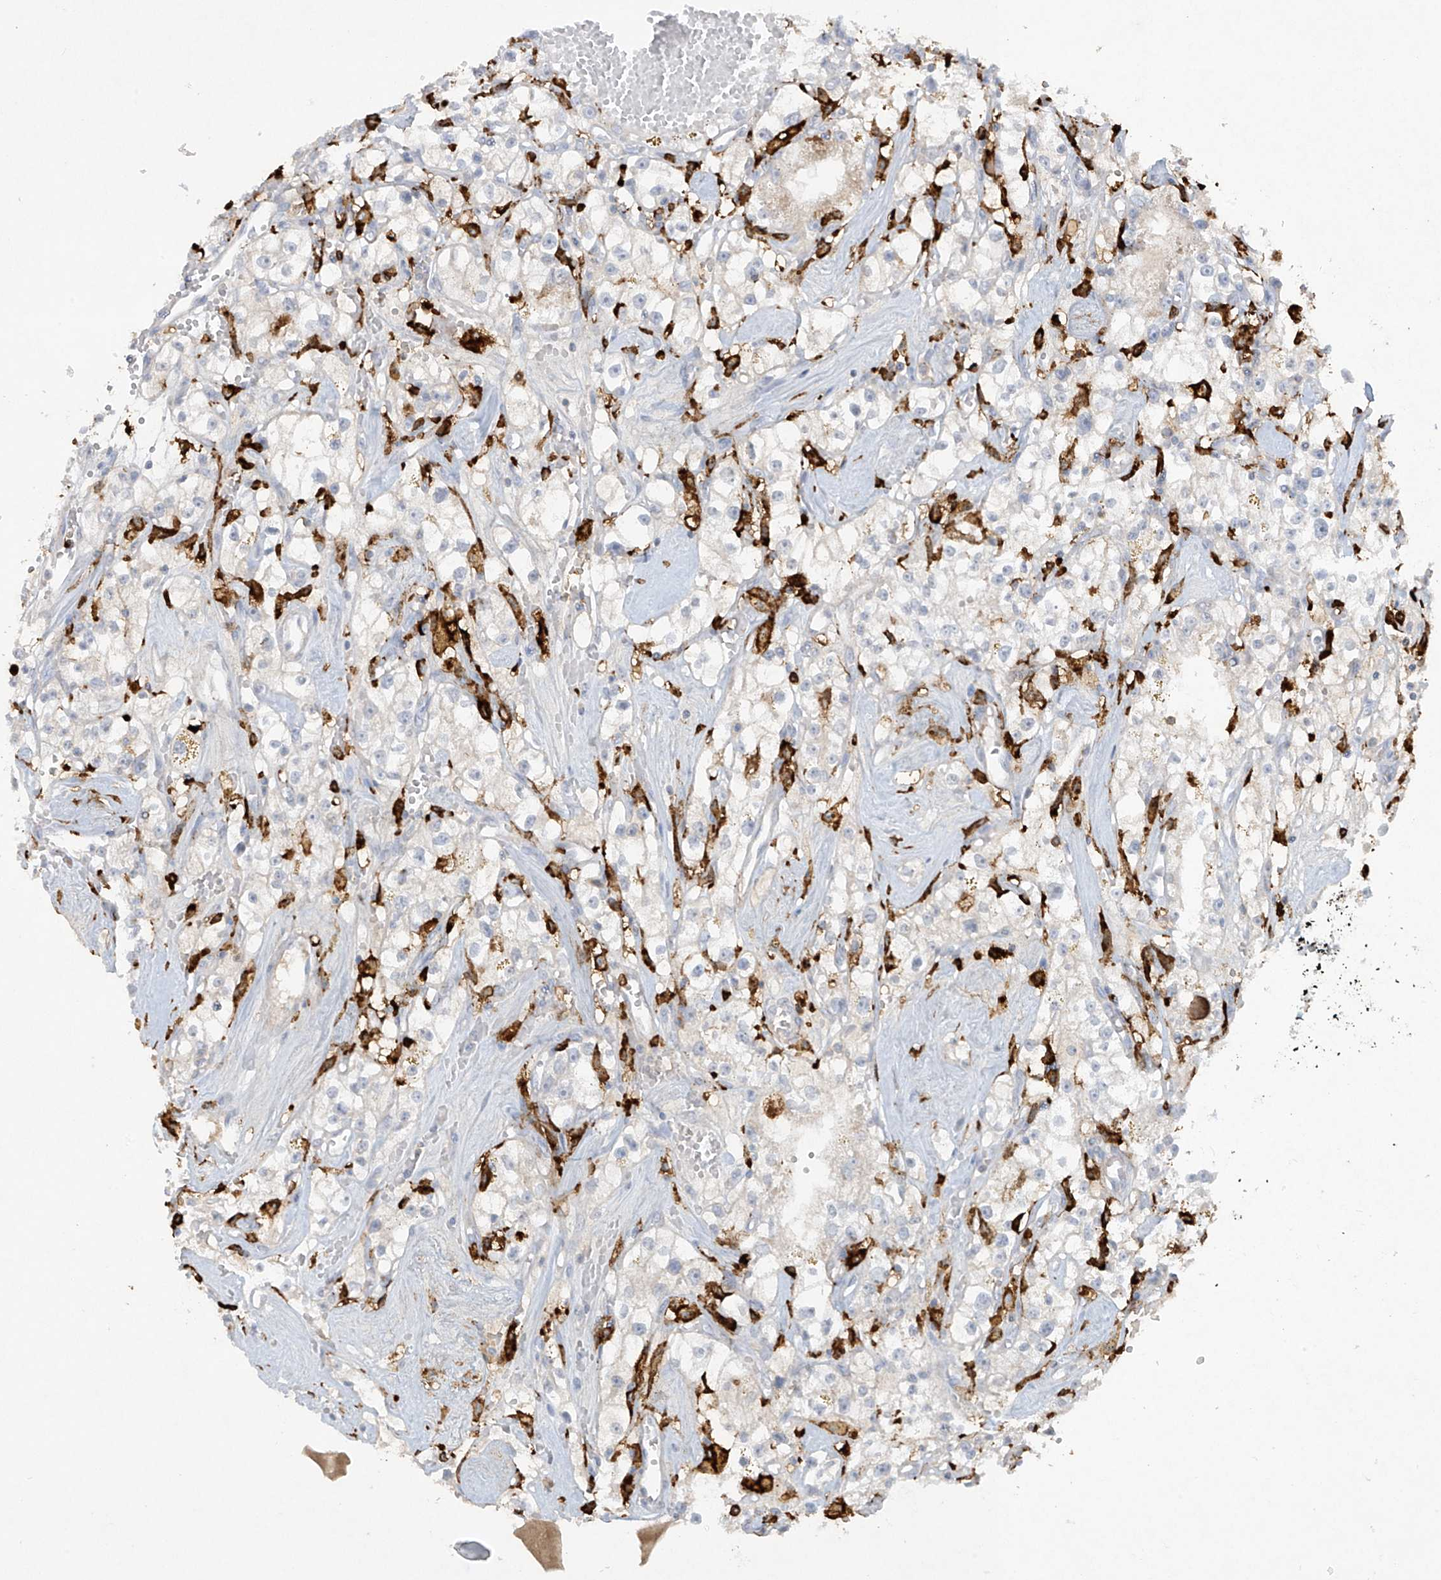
{"staining": {"intensity": "negative", "quantity": "none", "location": "none"}, "tissue": "renal cancer", "cell_type": "Tumor cells", "image_type": "cancer", "snomed": [{"axis": "morphology", "description": "Adenocarcinoma, NOS"}, {"axis": "topography", "description": "Kidney"}], "caption": "Protein analysis of adenocarcinoma (renal) reveals no significant expression in tumor cells. (Stains: DAB (3,3'-diaminobenzidine) IHC with hematoxylin counter stain, Microscopy: brightfield microscopy at high magnification).", "gene": "FCGR3A", "patient": {"sex": "male", "age": 56}}